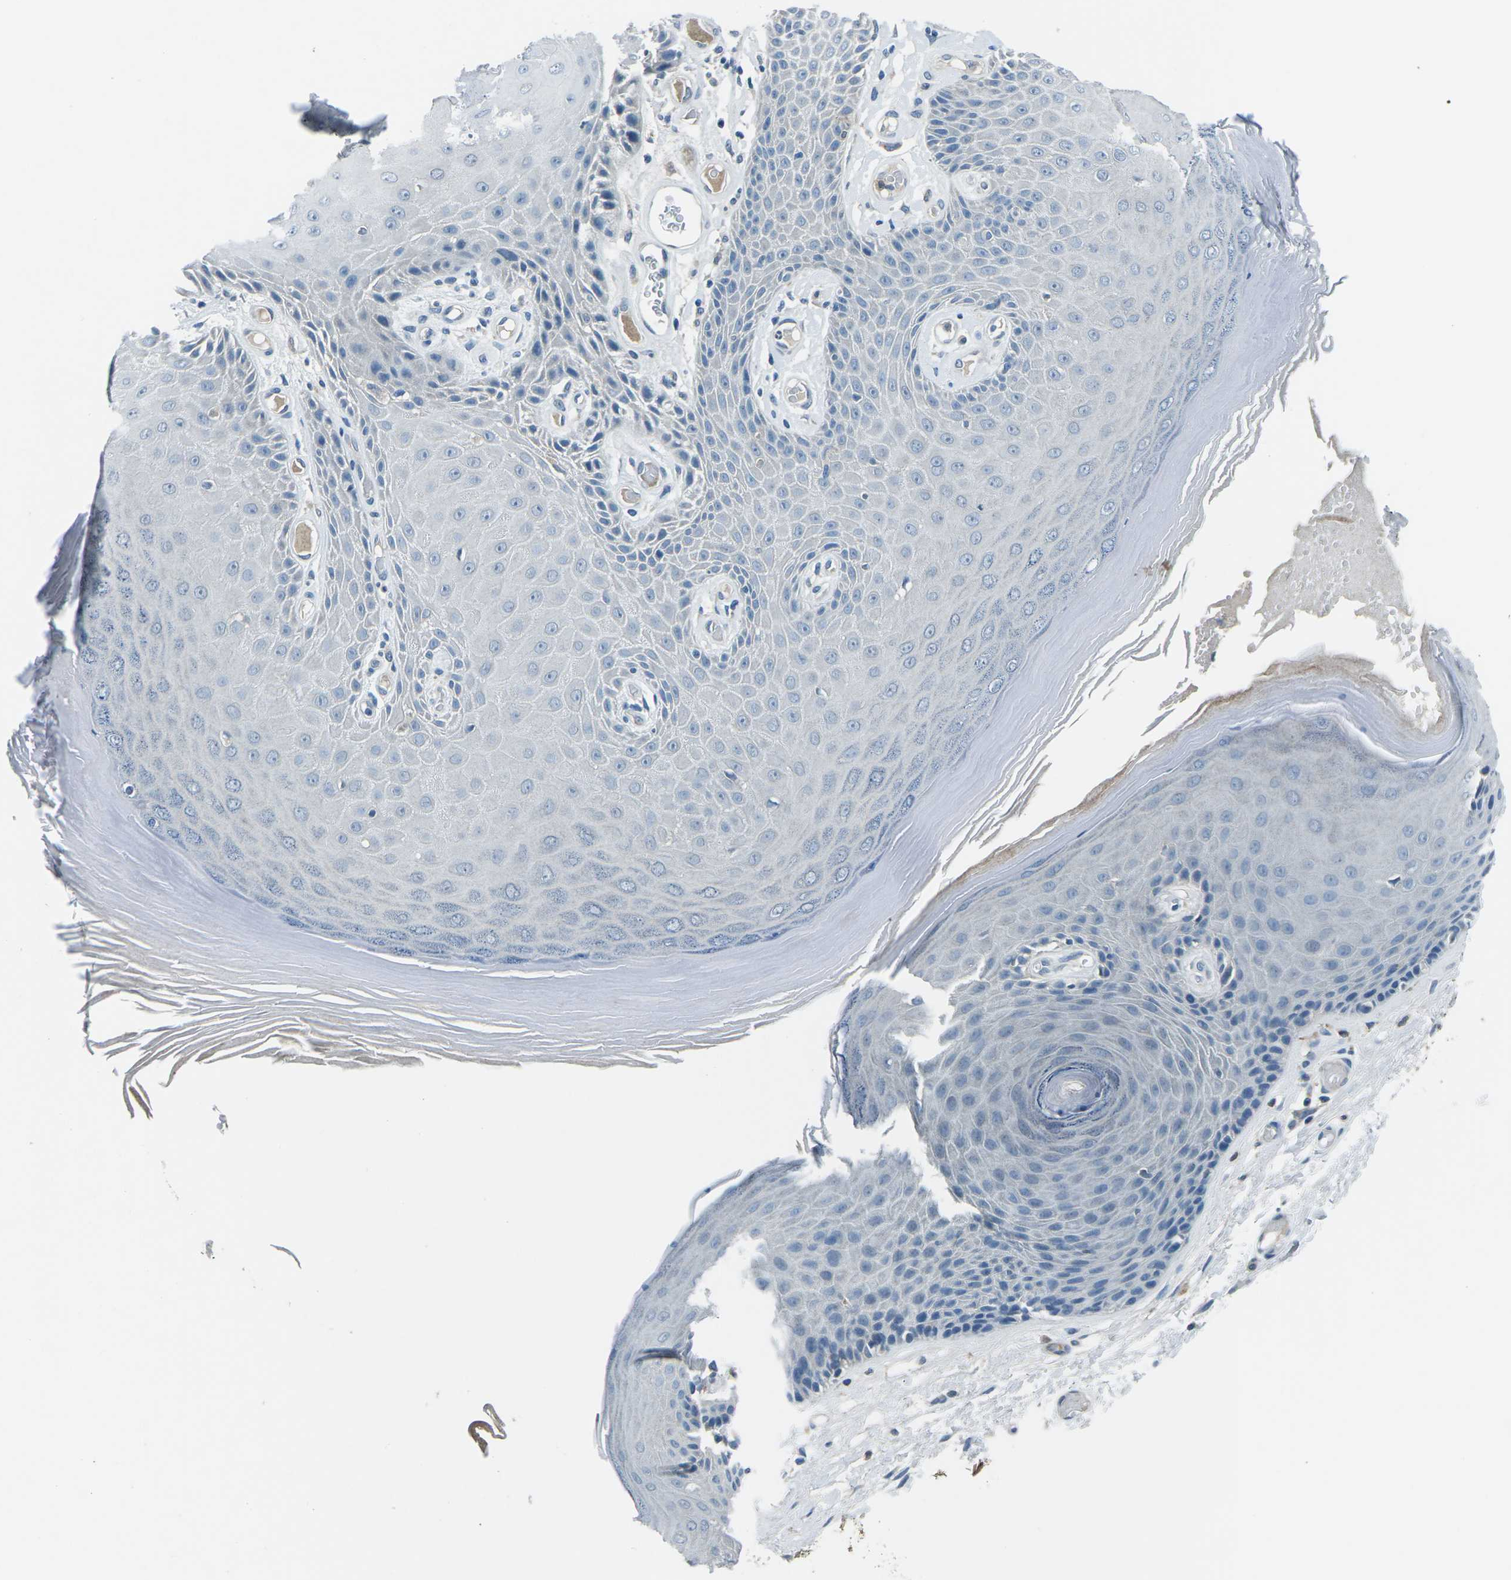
{"staining": {"intensity": "negative", "quantity": "none", "location": "none"}, "tissue": "skin", "cell_type": "Epidermal cells", "image_type": "normal", "snomed": [{"axis": "morphology", "description": "Normal tissue, NOS"}, {"axis": "topography", "description": "Vulva"}], "caption": "Immunohistochemistry of benign human skin reveals no staining in epidermal cells.", "gene": "CD1D", "patient": {"sex": "female", "age": 73}}